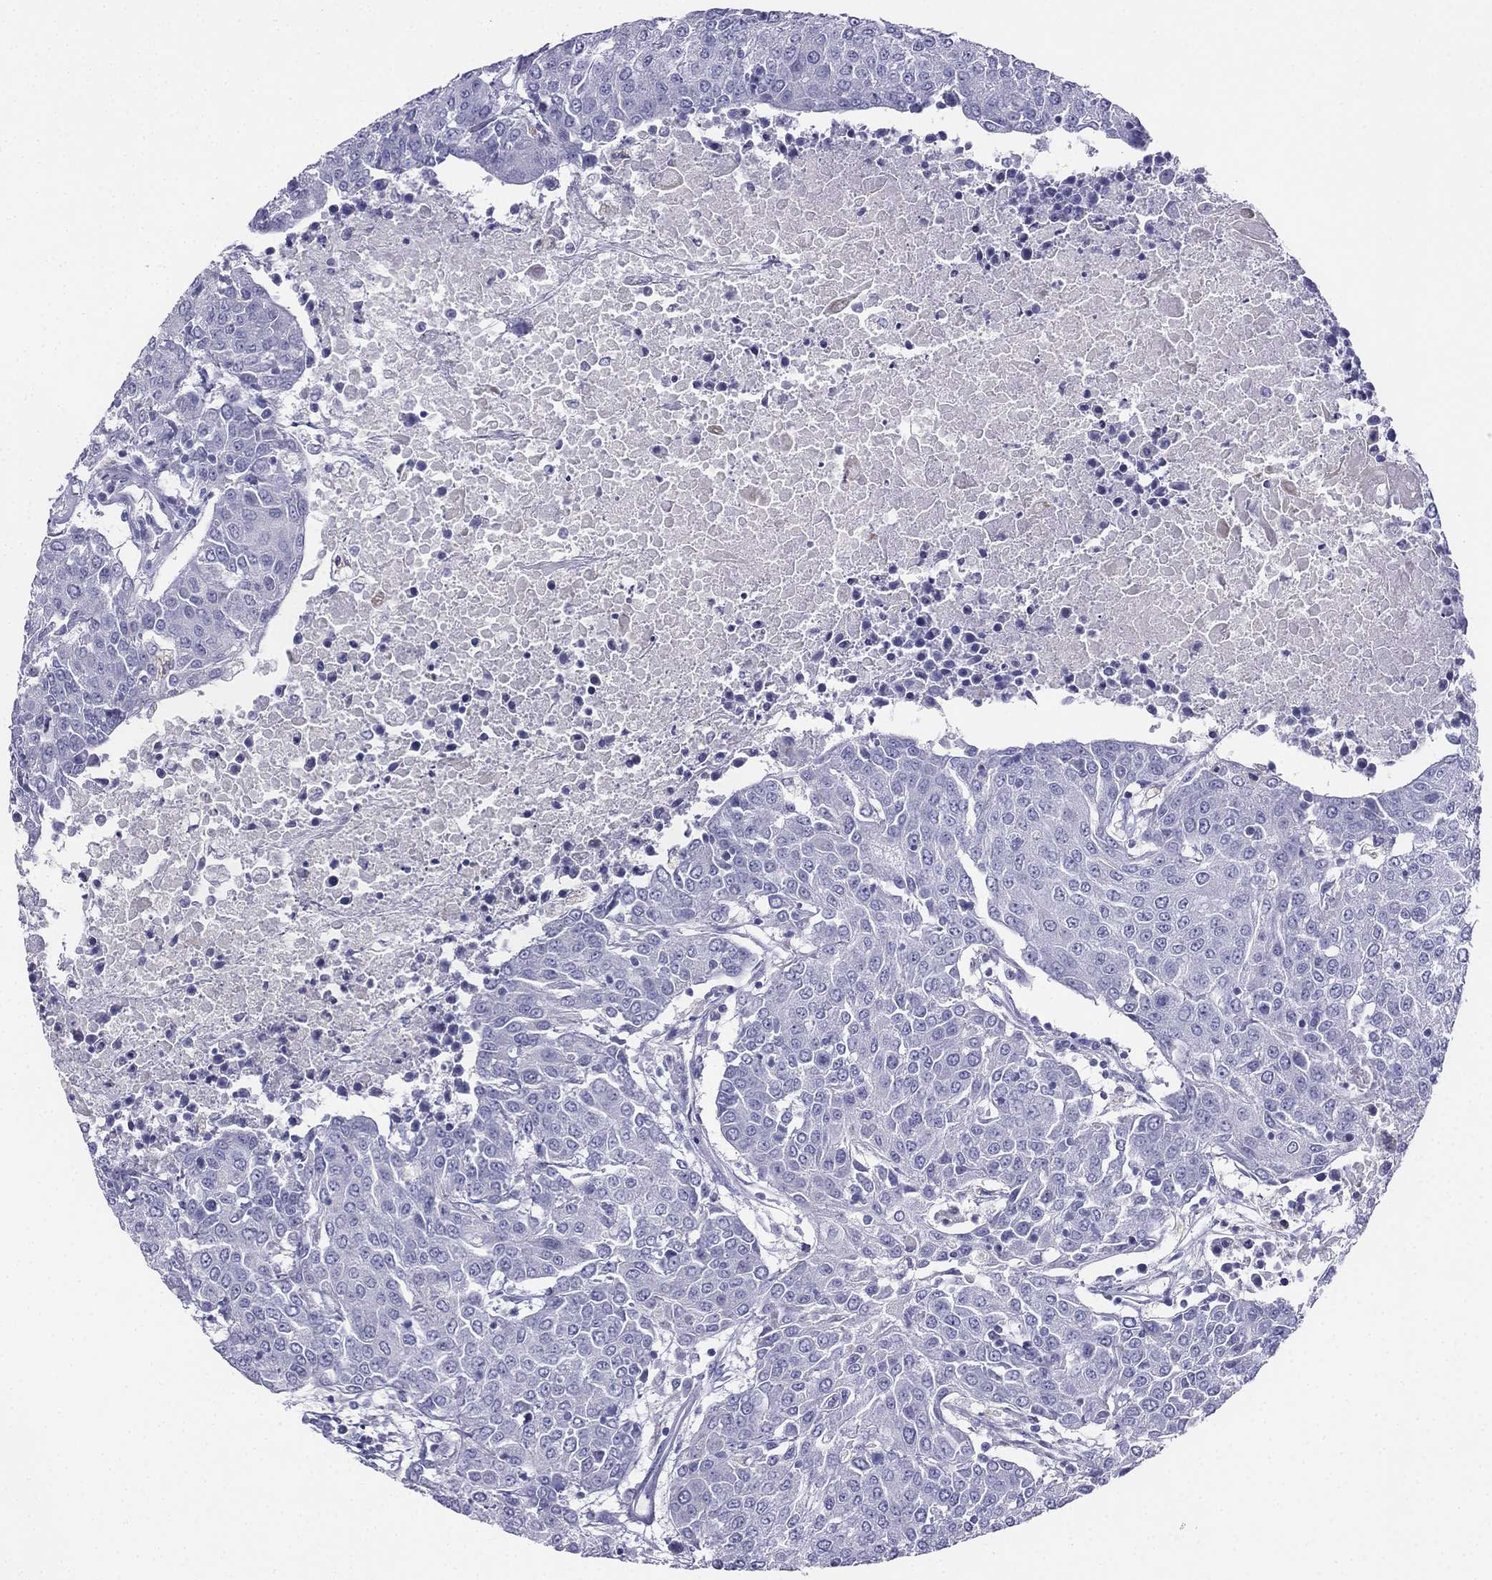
{"staining": {"intensity": "negative", "quantity": "none", "location": "none"}, "tissue": "urothelial cancer", "cell_type": "Tumor cells", "image_type": "cancer", "snomed": [{"axis": "morphology", "description": "Urothelial carcinoma, High grade"}, {"axis": "topography", "description": "Urinary bladder"}], "caption": "This is a image of IHC staining of urothelial cancer, which shows no positivity in tumor cells.", "gene": "ALOXE3", "patient": {"sex": "female", "age": 85}}